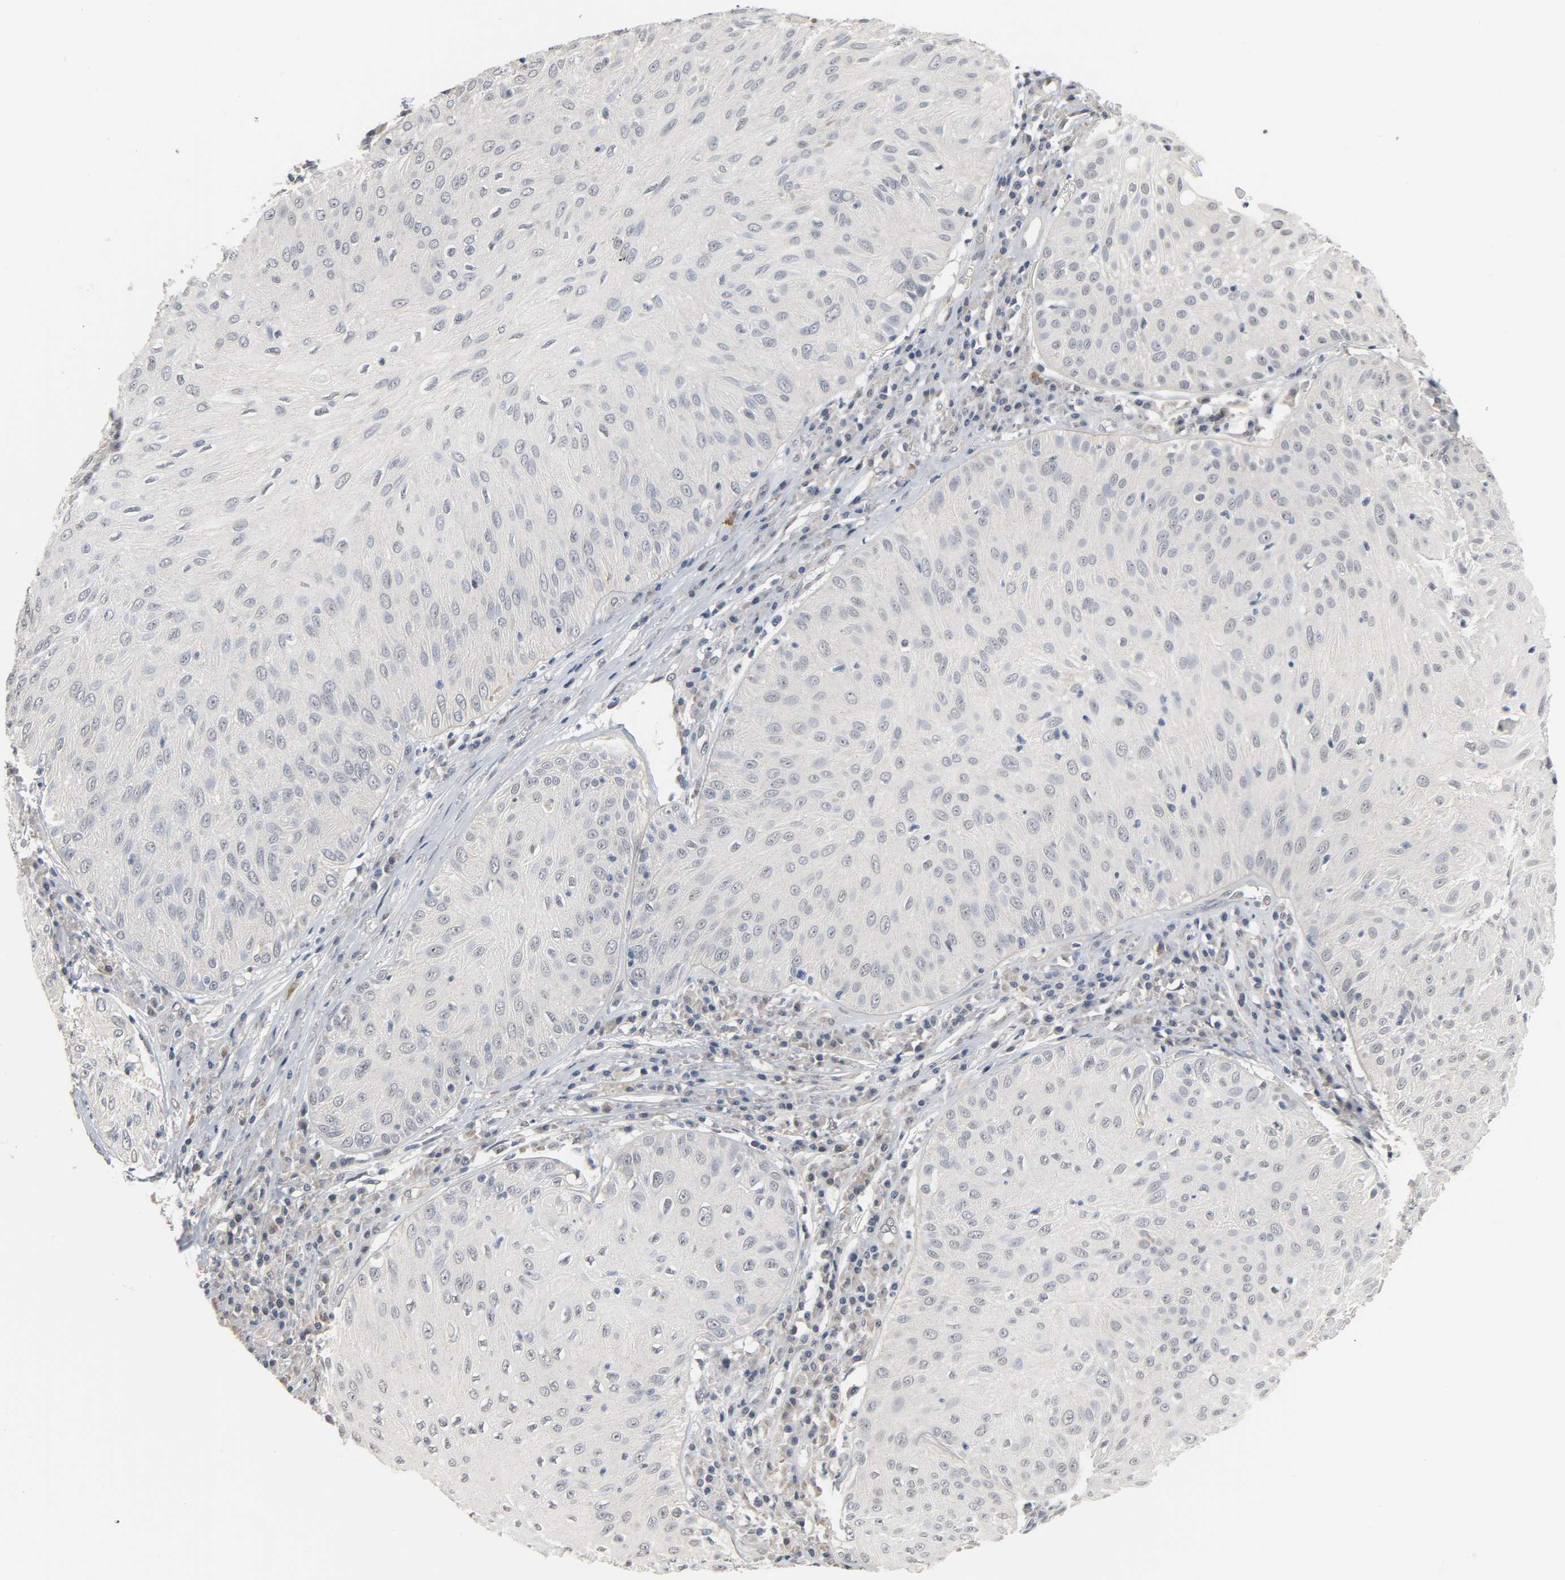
{"staining": {"intensity": "negative", "quantity": "none", "location": "none"}, "tissue": "skin cancer", "cell_type": "Tumor cells", "image_type": "cancer", "snomed": [{"axis": "morphology", "description": "Squamous cell carcinoma, NOS"}, {"axis": "topography", "description": "Skin"}], "caption": "Immunohistochemistry image of human squamous cell carcinoma (skin) stained for a protein (brown), which shows no expression in tumor cells.", "gene": "ACSS2", "patient": {"sex": "male", "age": 65}}